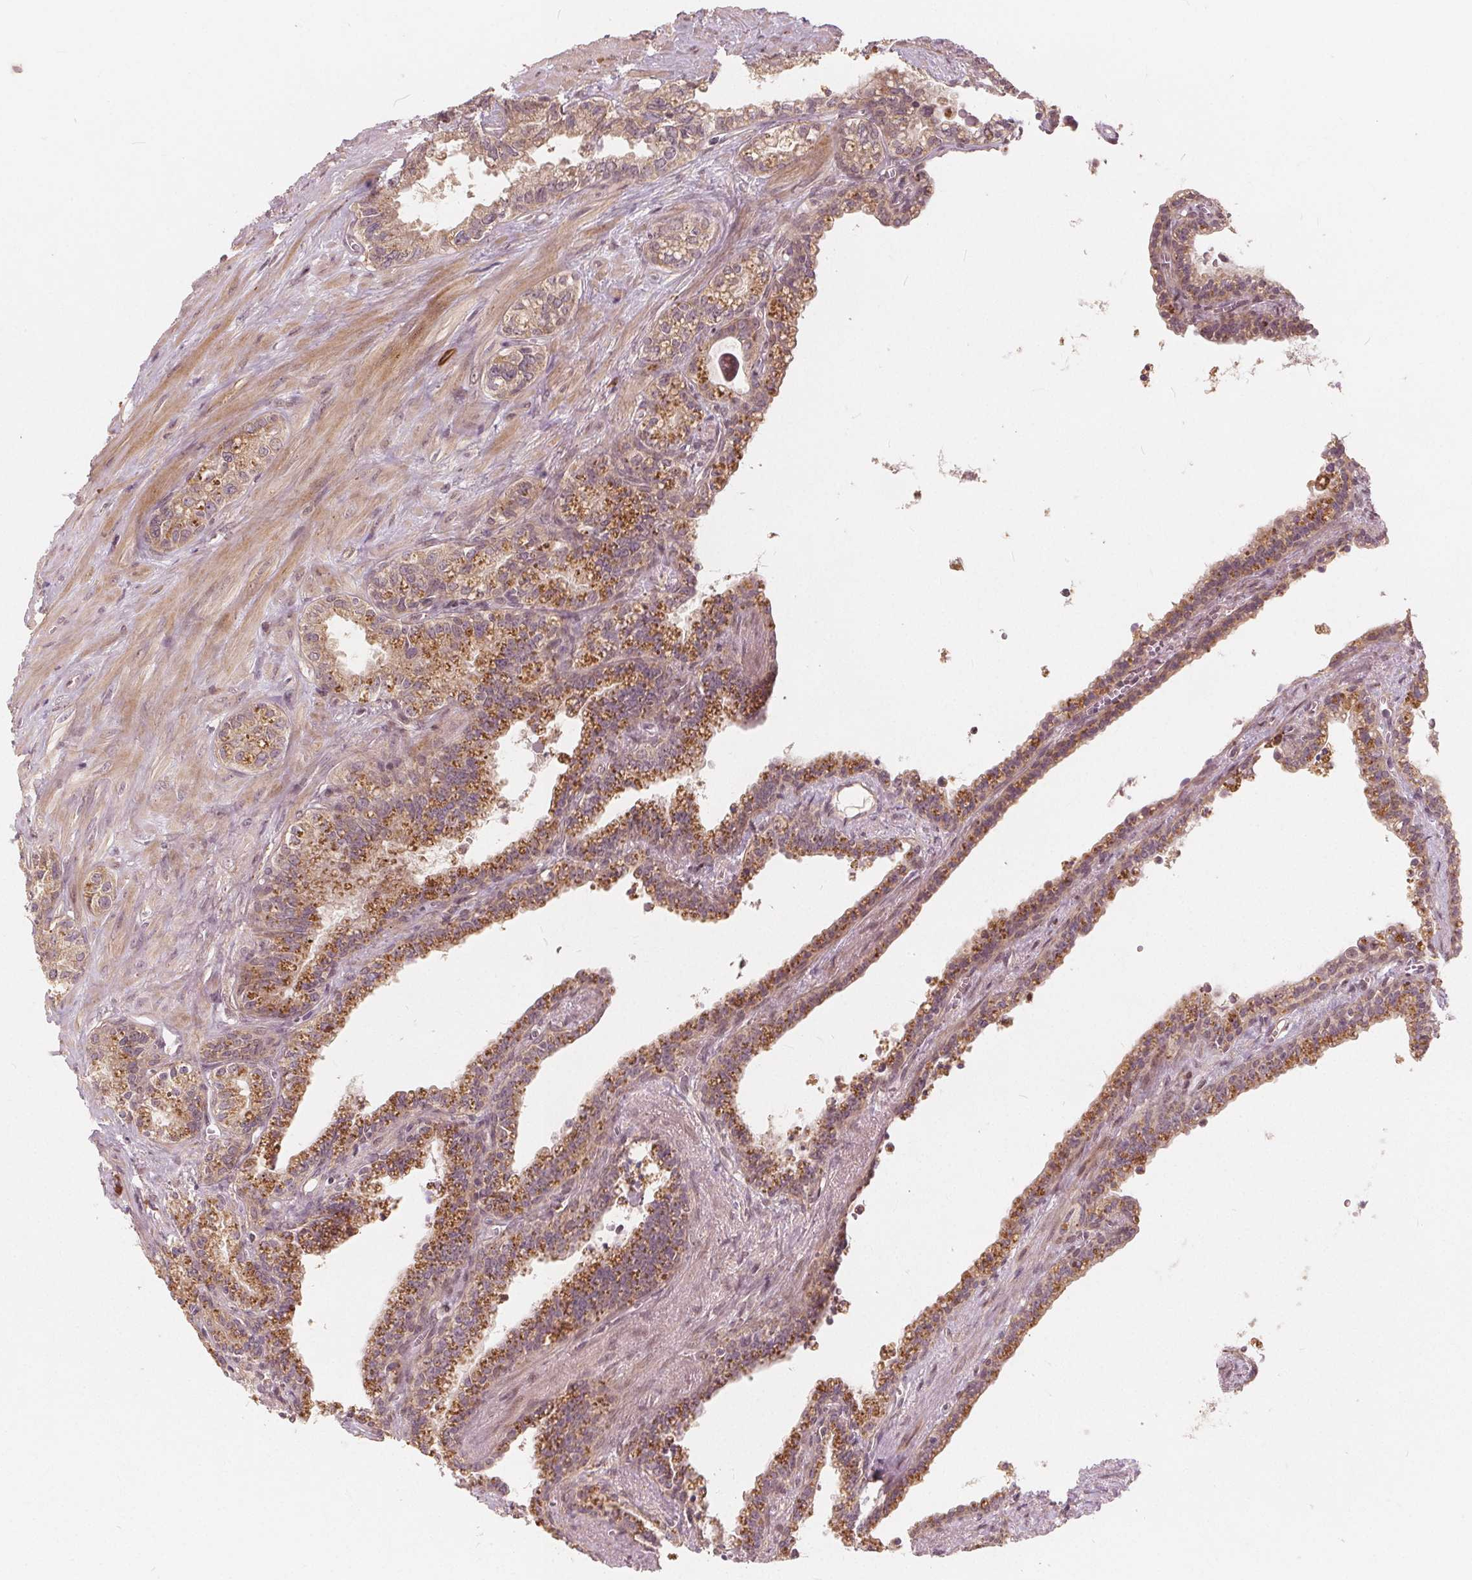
{"staining": {"intensity": "moderate", "quantity": ">75%", "location": "cytoplasmic/membranous"}, "tissue": "seminal vesicle", "cell_type": "Glandular cells", "image_type": "normal", "snomed": [{"axis": "morphology", "description": "Normal tissue, NOS"}, {"axis": "morphology", "description": "Urothelial carcinoma, NOS"}, {"axis": "topography", "description": "Urinary bladder"}, {"axis": "topography", "description": "Seminal veicle"}], "caption": "Brown immunohistochemical staining in unremarkable seminal vesicle shows moderate cytoplasmic/membranous staining in about >75% of glandular cells.", "gene": "SNX12", "patient": {"sex": "male", "age": 76}}